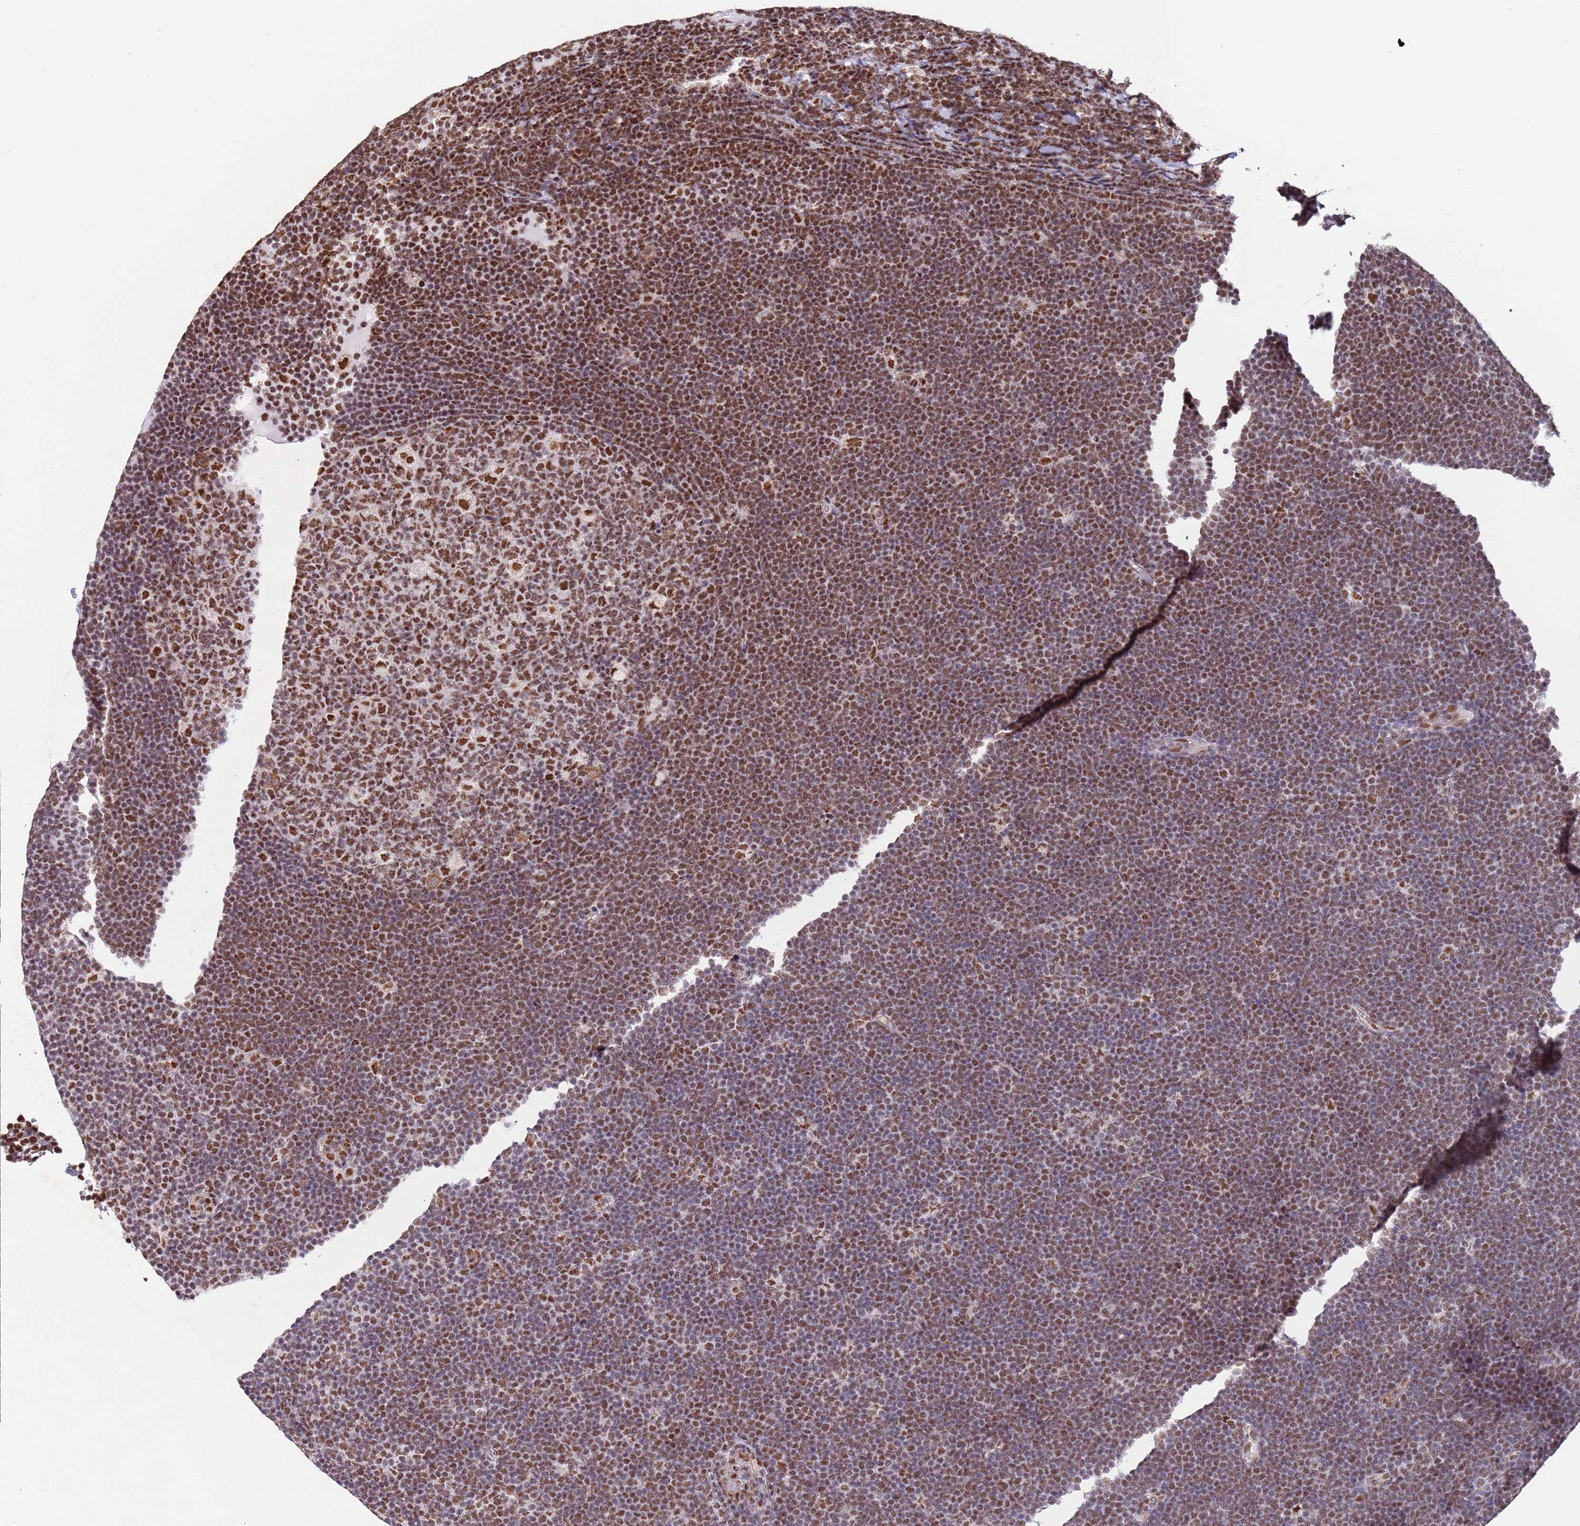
{"staining": {"intensity": "moderate", "quantity": ">75%", "location": "nuclear"}, "tissue": "lymphoma", "cell_type": "Tumor cells", "image_type": "cancer", "snomed": [{"axis": "morphology", "description": "Malignant lymphoma, non-Hodgkin's type, High grade"}, {"axis": "topography", "description": "Lymph node"}], "caption": "Immunohistochemistry histopathology image of human lymphoma stained for a protein (brown), which displays medium levels of moderate nuclear expression in about >75% of tumor cells.", "gene": "ESF1", "patient": {"sex": "male", "age": 13}}